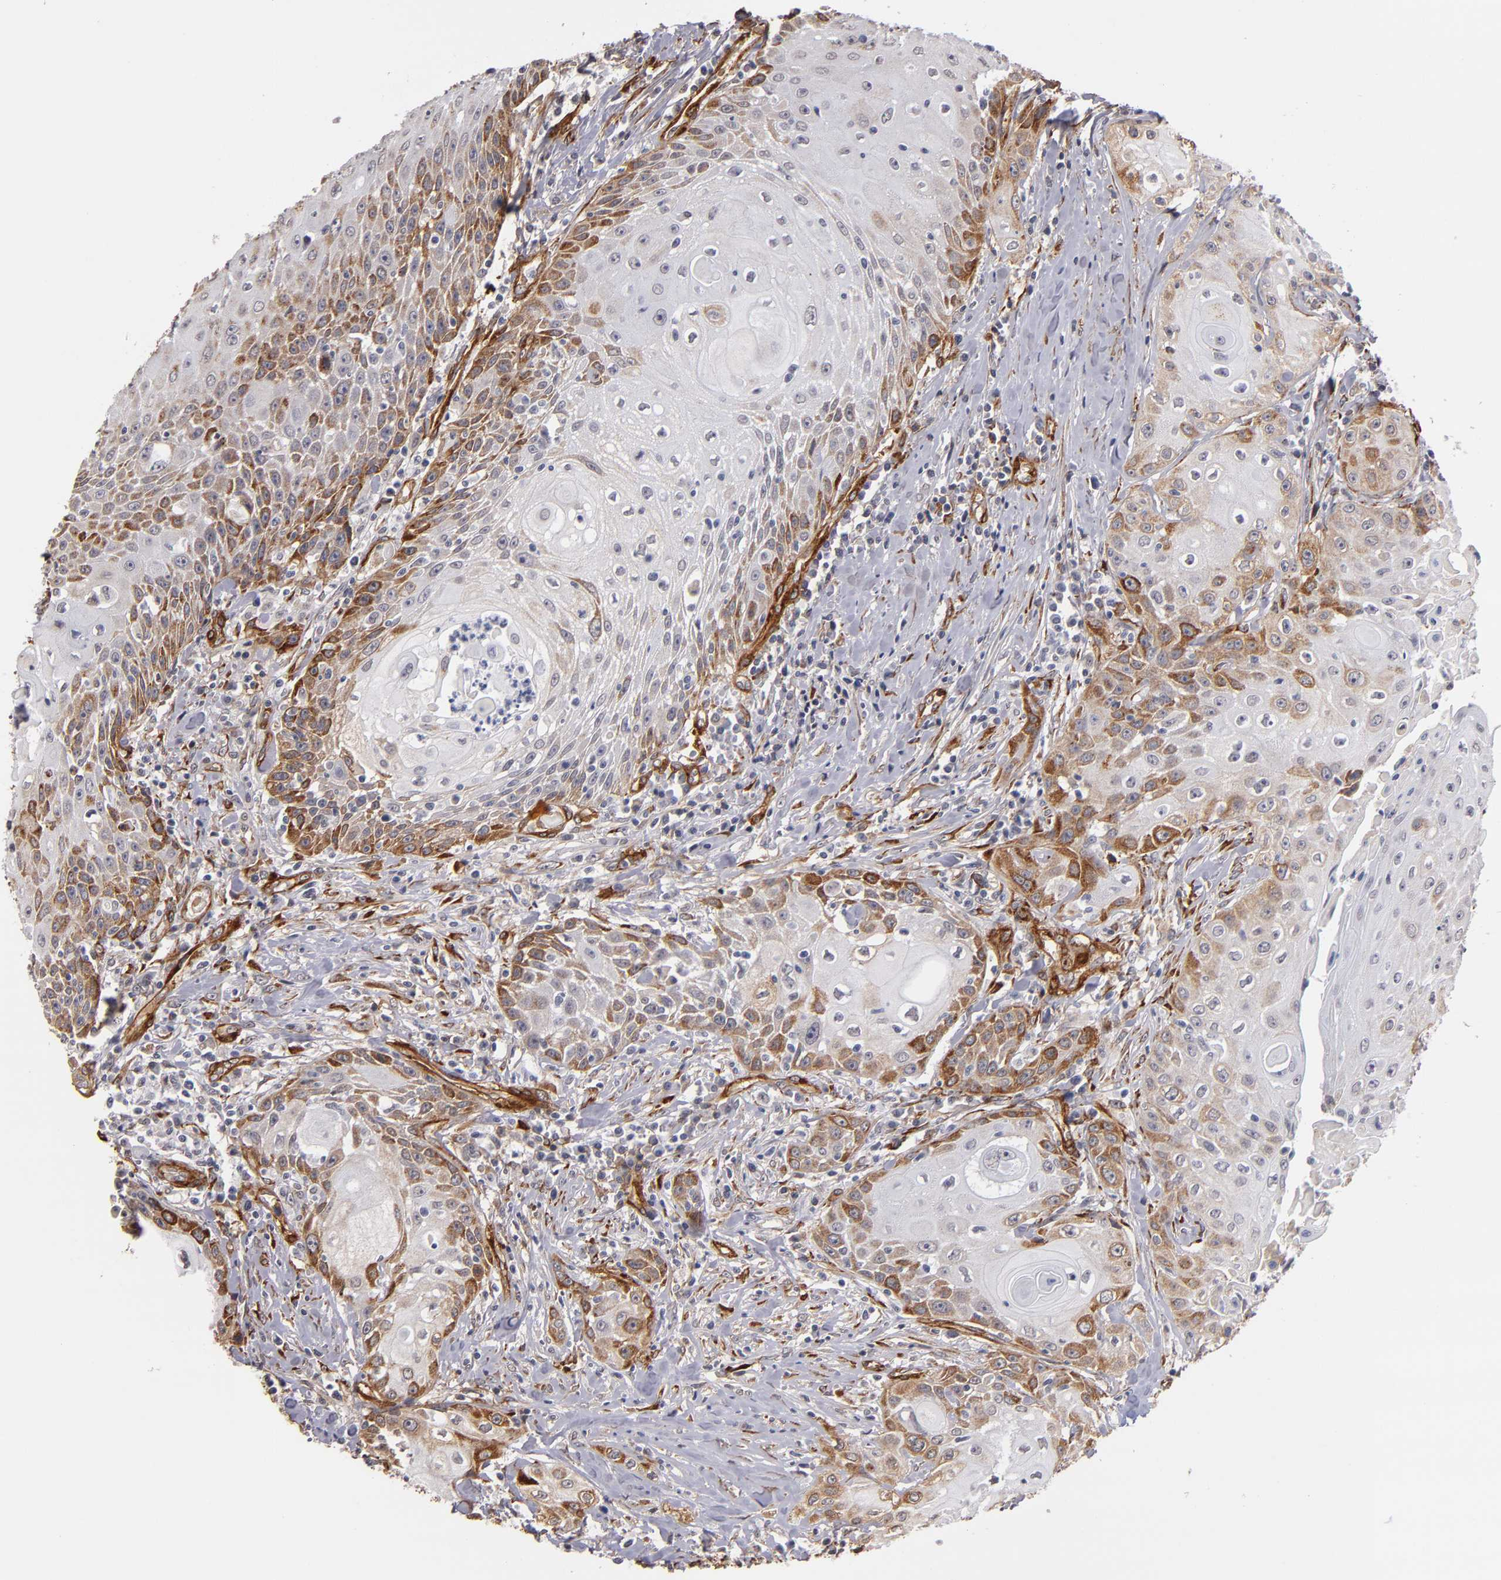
{"staining": {"intensity": "moderate", "quantity": "25%-75%", "location": "cytoplasmic/membranous"}, "tissue": "head and neck cancer", "cell_type": "Tumor cells", "image_type": "cancer", "snomed": [{"axis": "morphology", "description": "Squamous cell carcinoma, NOS"}, {"axis": "topography", "description": "Oral tissue"}, {"axis": "topography", "description": "Head-Neck"}], "caption": "Tumor cells exhibit medium levels of moderate cytoplasmic/membranous staining in about 25%-75% of cells in head and neck cancer. Ihc stains the protein in brown and the nuclei are stained blue.", "gene": "LAMC1", "patient": {"sex": "female", "age": 82}}